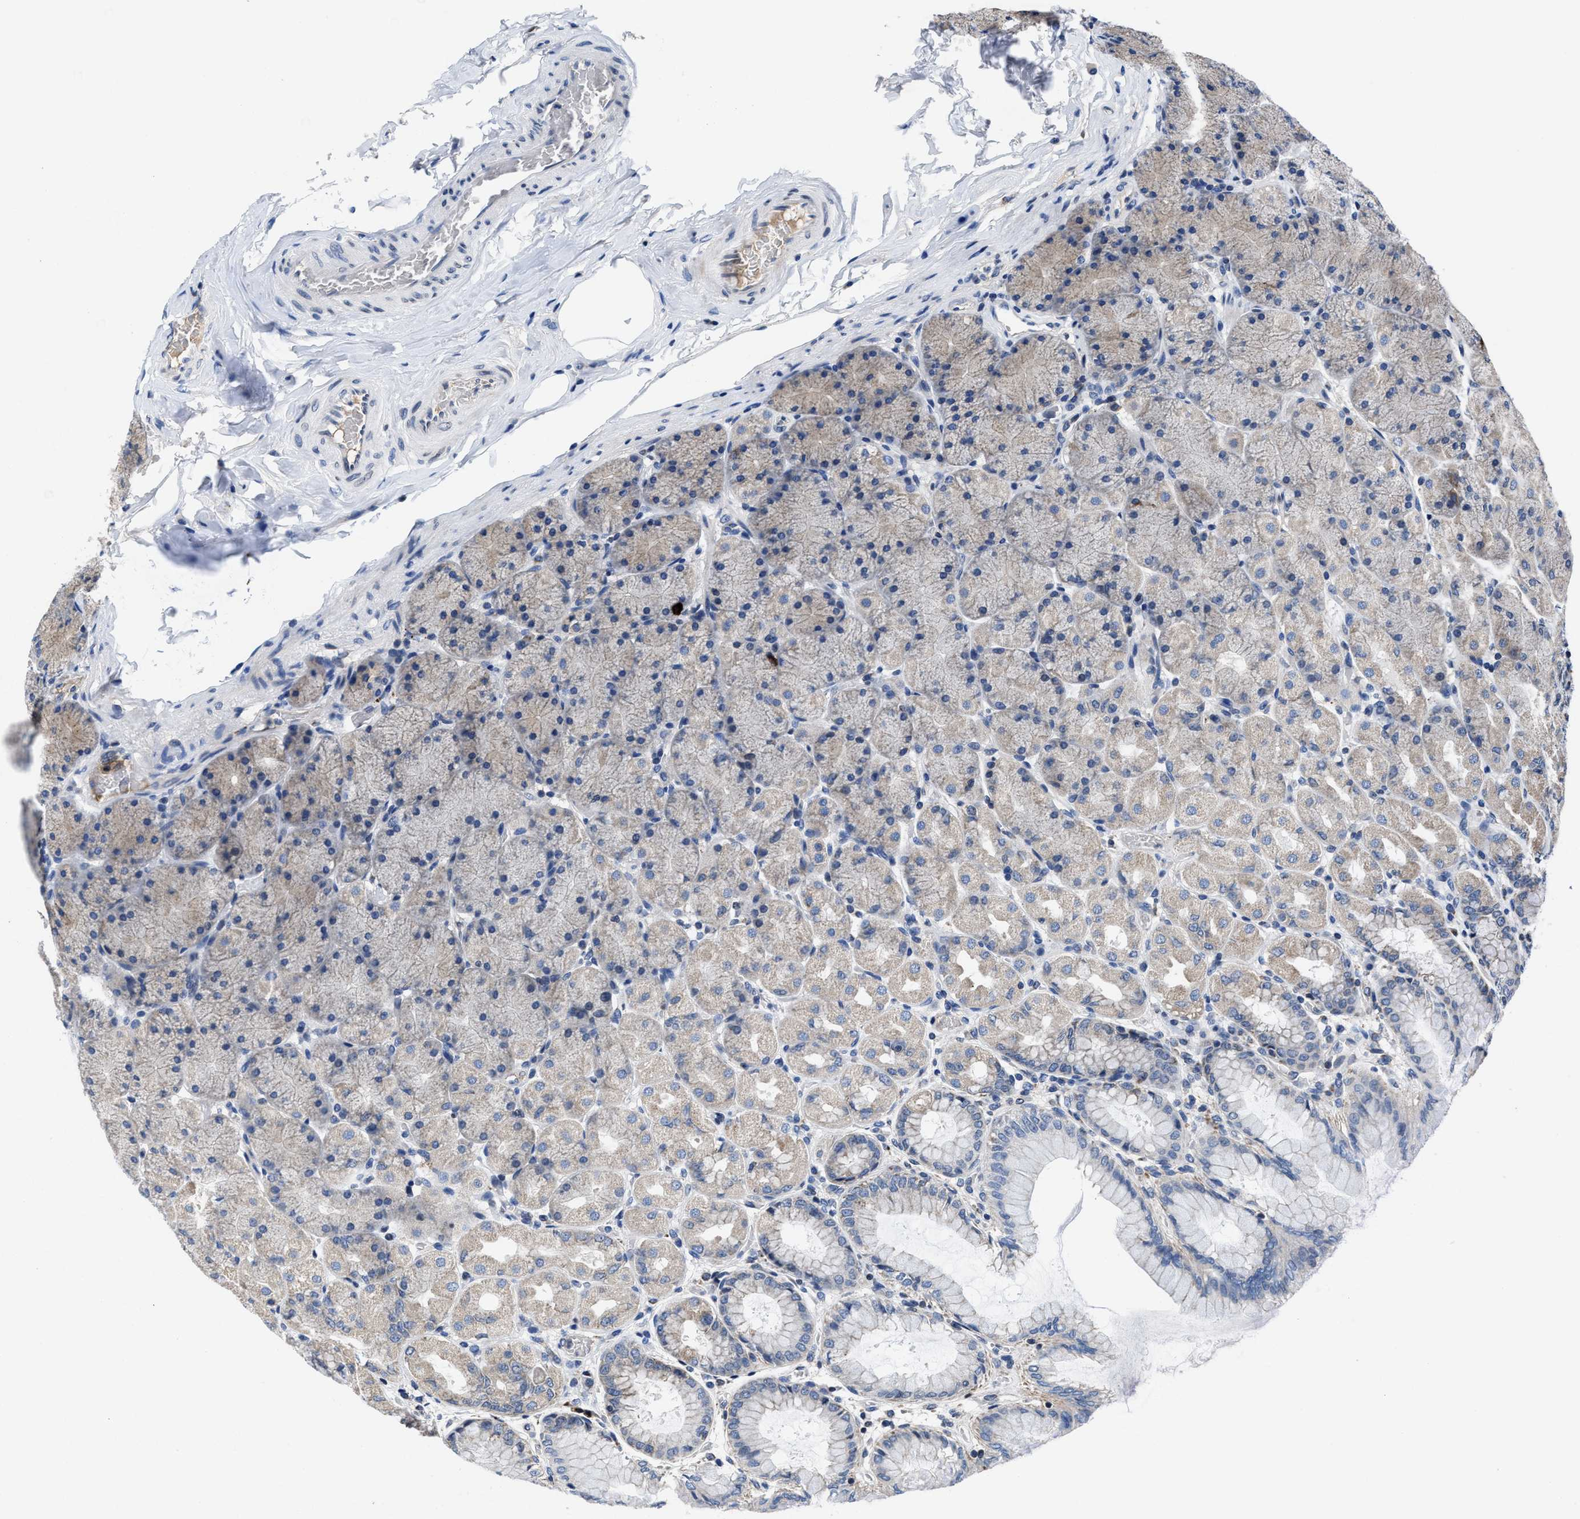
{"staining": {"intensity": "weak", "quantity": "25%-75%", "location": "cytoplasmic/membranous"}, "tissue": "stomach", "cell_type": "Glandular cells", "image_type": "normal", "snomed": [{"axis": "morphology", "description": "Normal tissue, NOS"}, {"axis": "topography", "description": "Stomach, upper"}], "caption": "This photomicrograph demonstrates normal stomach stained with IHC to label a protein in brown. The cytoplasmic/membranous of glandular cells show weak positivity for the protein. Nuclei are counter-stained blue.", "gene": "CACNA1D", "patient": {"sex": "female", "age": 56}}